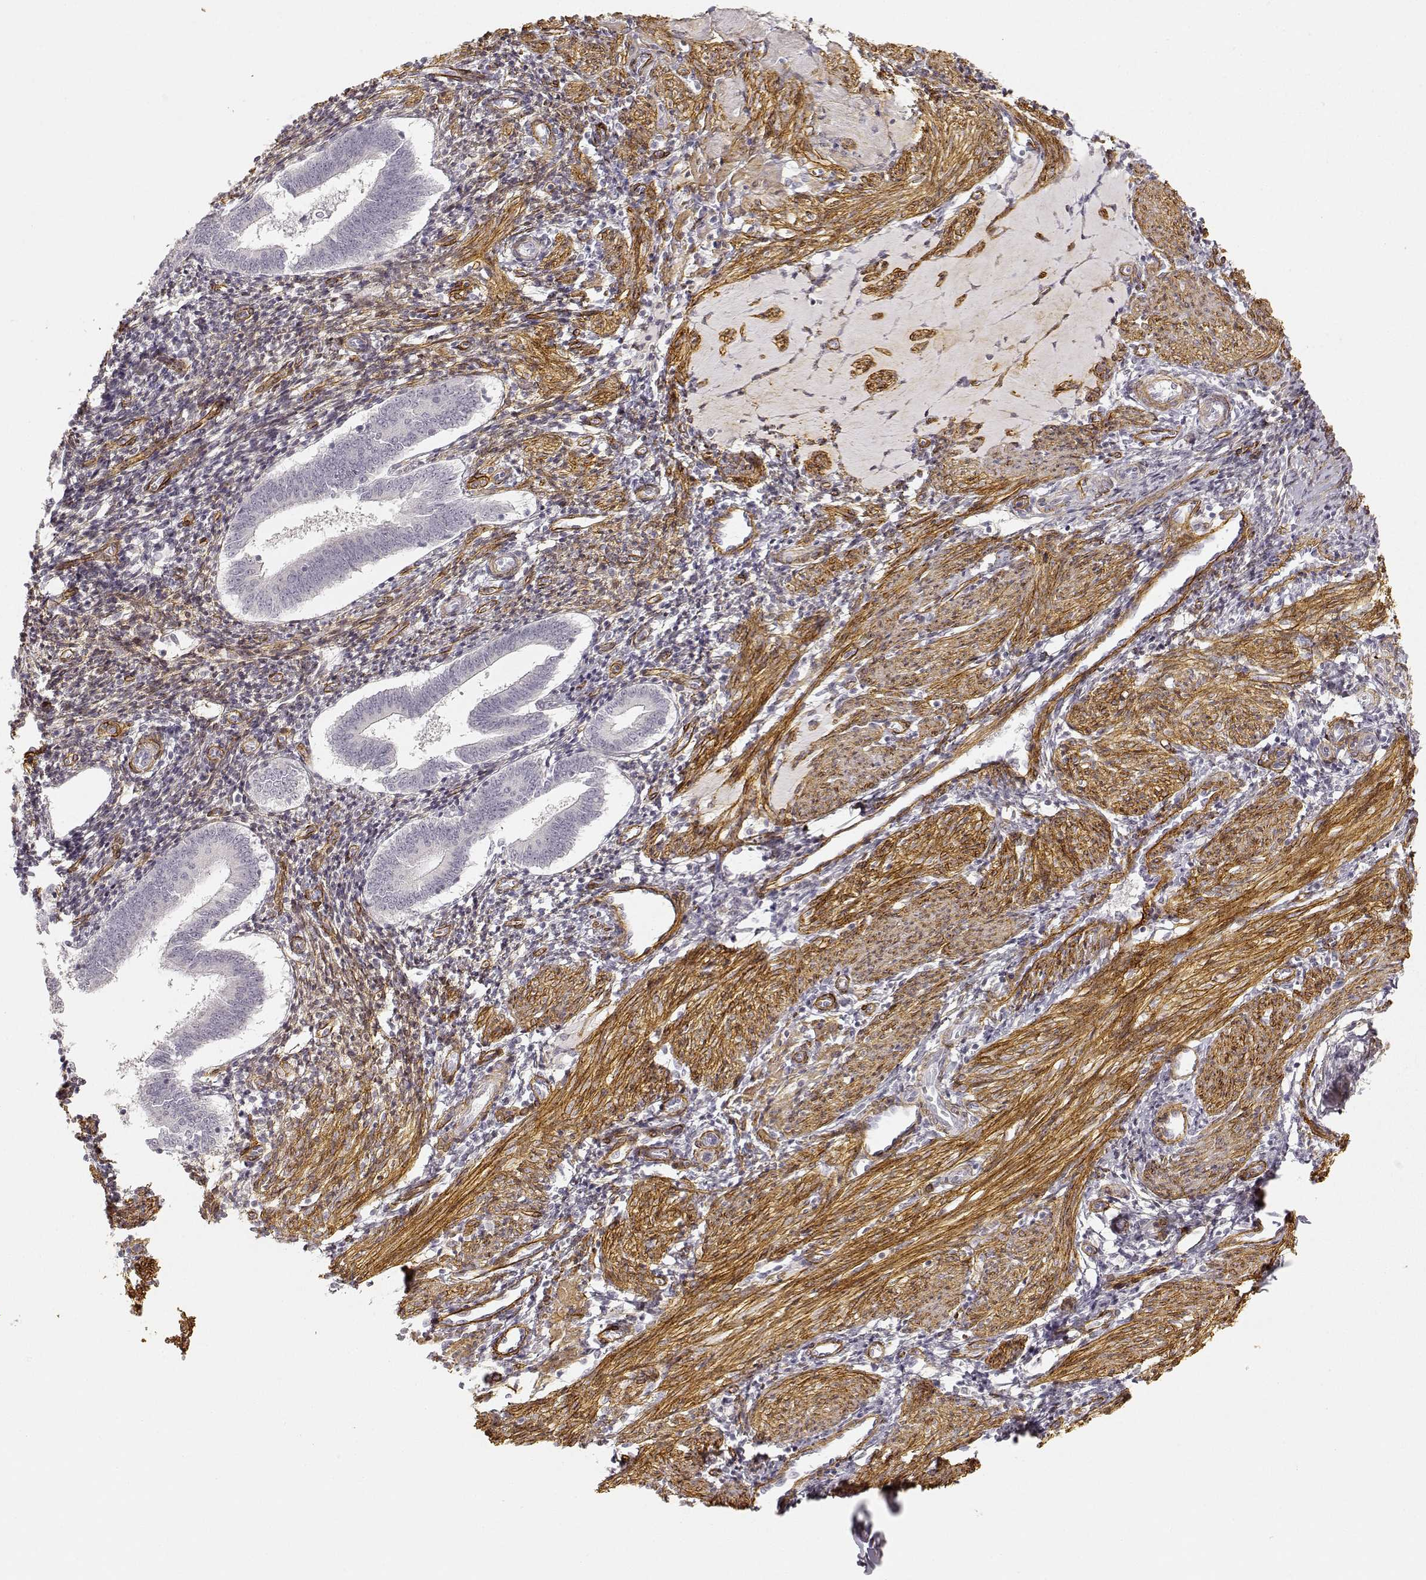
{"staining": {"intensity": "negative", "quantity": "none", "location": "none"}, "tissue": "endometrium", "cell_type": "Cells in endometrial stroma", "image_type": "normal", "snomed": [{"axis": "morphology", "description": "Normal tissue, NOS"}, {"axis": "topography", "description": "Endometrium"}], "caption": "Micrograph shows no significant protein expression in cells in endometrial stroma of unremarkable endometrium. (IHC, brightfield microscopy, high magnification).", "gene": "LAMA4", "patient": {"sex": "female", "age": 25}}